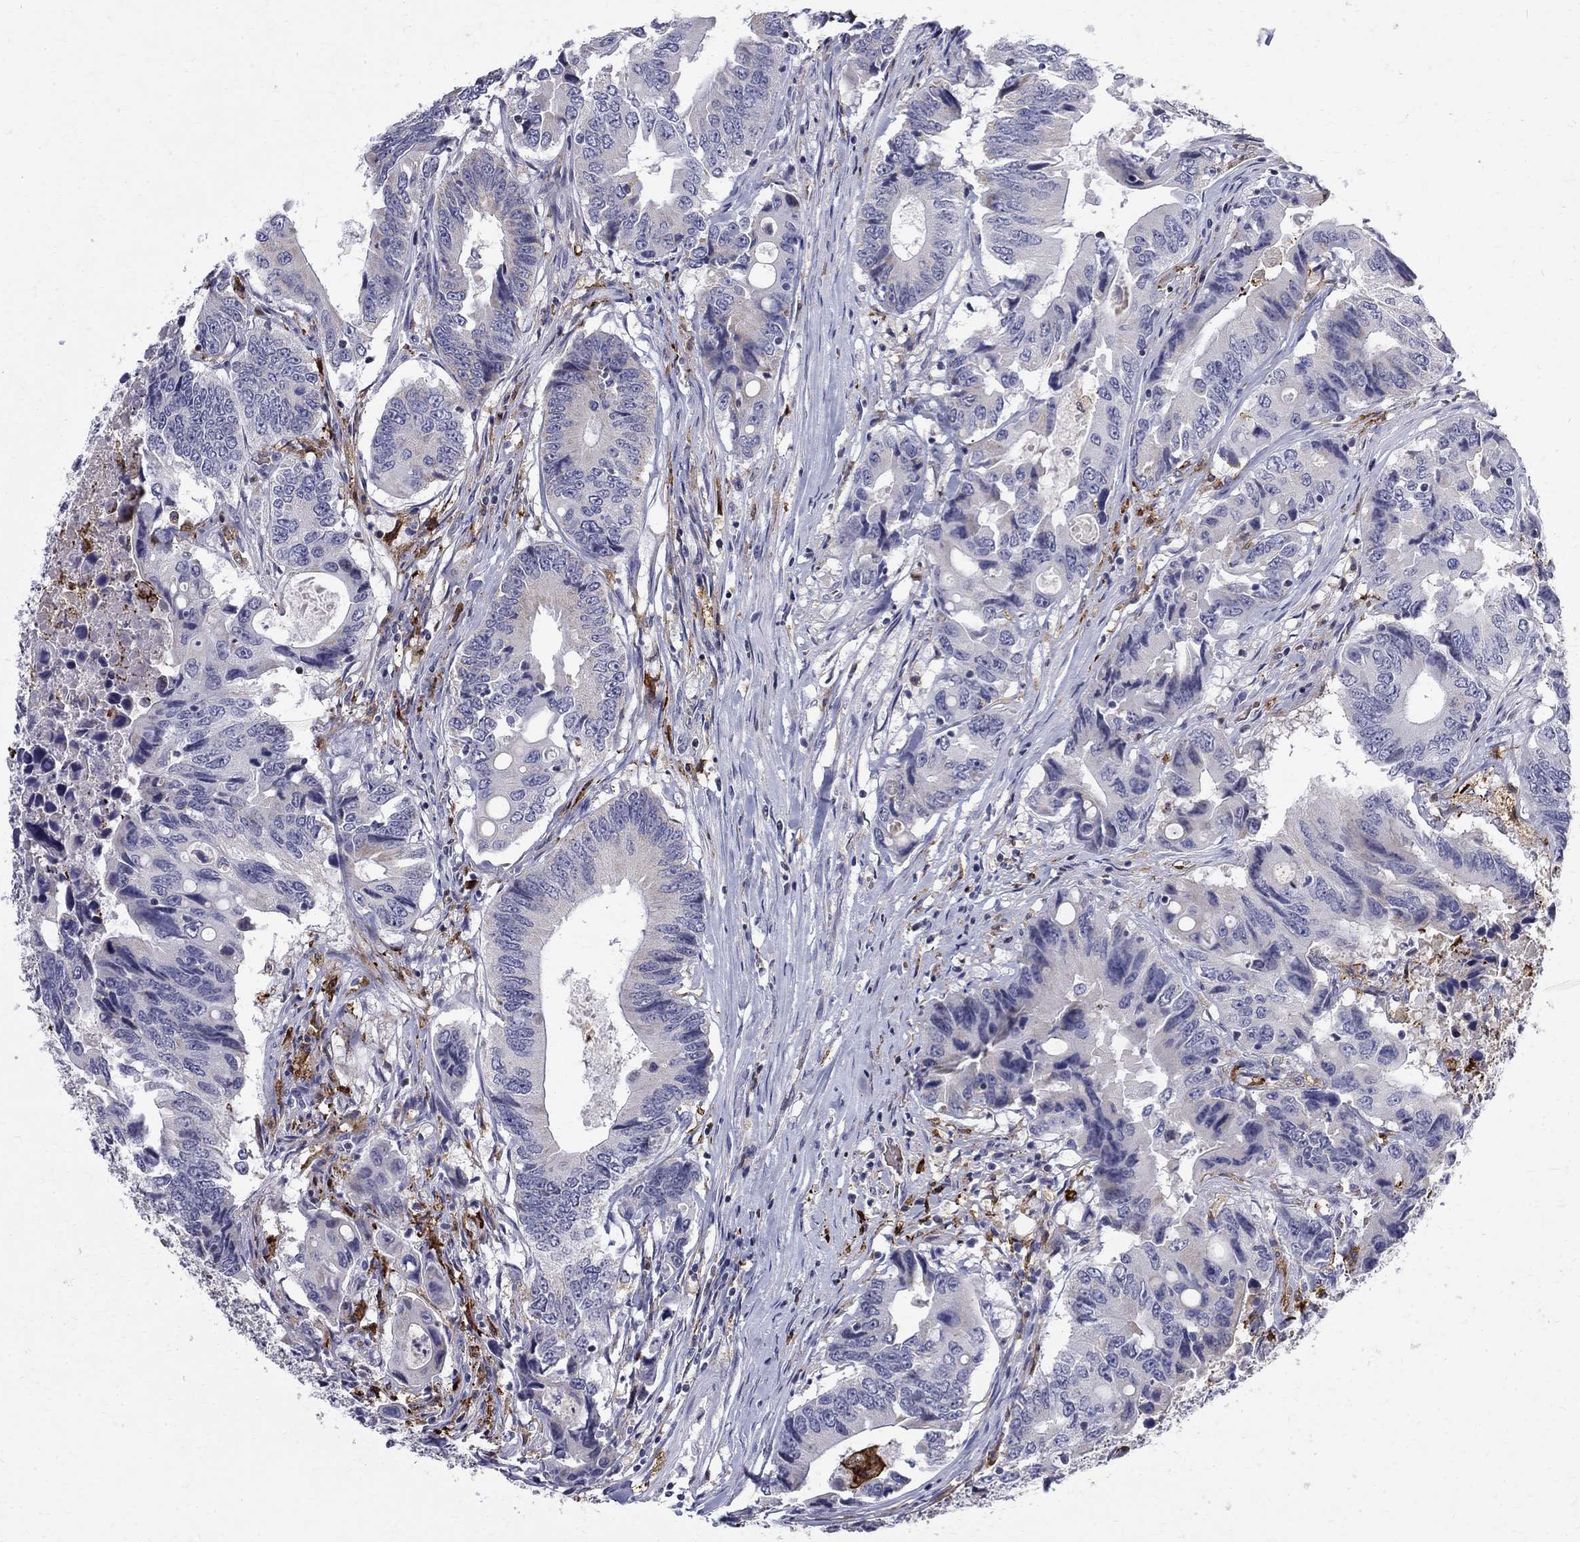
{"staining": {"intensity": "negative", "quantity": "none", "location": "none"}, "tissue": "colorectal cancer", "cell_type": "Tumor cells", "image_type": "cancer", "snomed": [{"axis": "morphology", "description": "Adenocarcinoma, NOS"}, {"axis": "topography", "description": "Colon"}], "caption": "Micrograph shows no protein staining in tumor cells of adenocarcinoma (colorectal) tissue.", "gene": "AGER", "patient": {"sex": "female", "age": 90}}